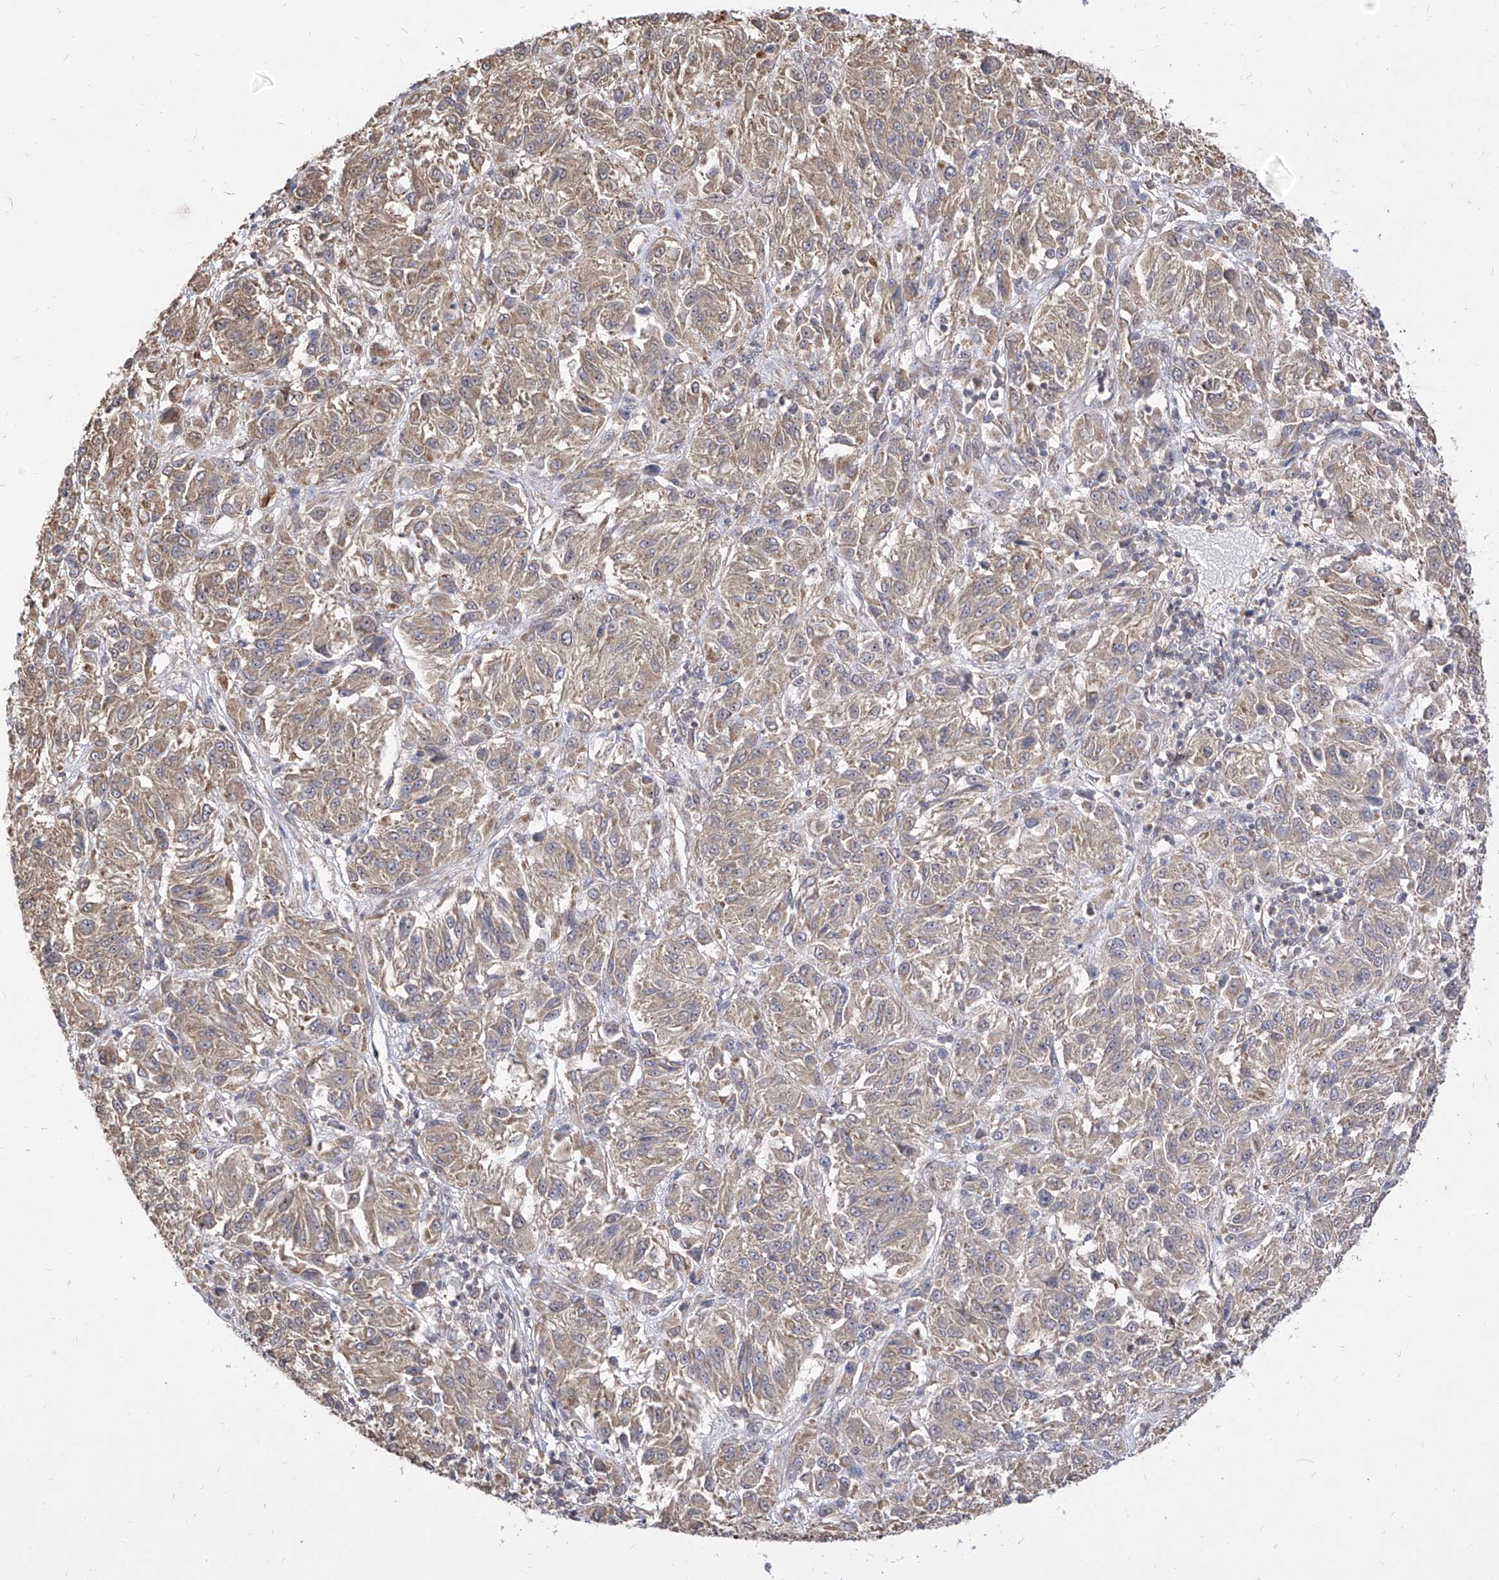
{"staining": {"intensity": "weak", "quantity": ">75%", "location": "cytoplasmic/membranous"}, "tissue": "melanoma", "cell_type": "Tumor cells", "image_type": "cancer", "snomed": [{"axis": "morphology", "description": "Malignant melanoma, Metastatic site"}, {"axis": "topography", "description": "Lung"}], "caption": "About >75% of tumor cells in malignant melanoma (metastatic site) reveal weak cytoplasmic/membranous protein staining as visualized by brown immunohistochemical staining.", "gene": "C8orf82", "patient": {"sex": "male", "age": 64}}